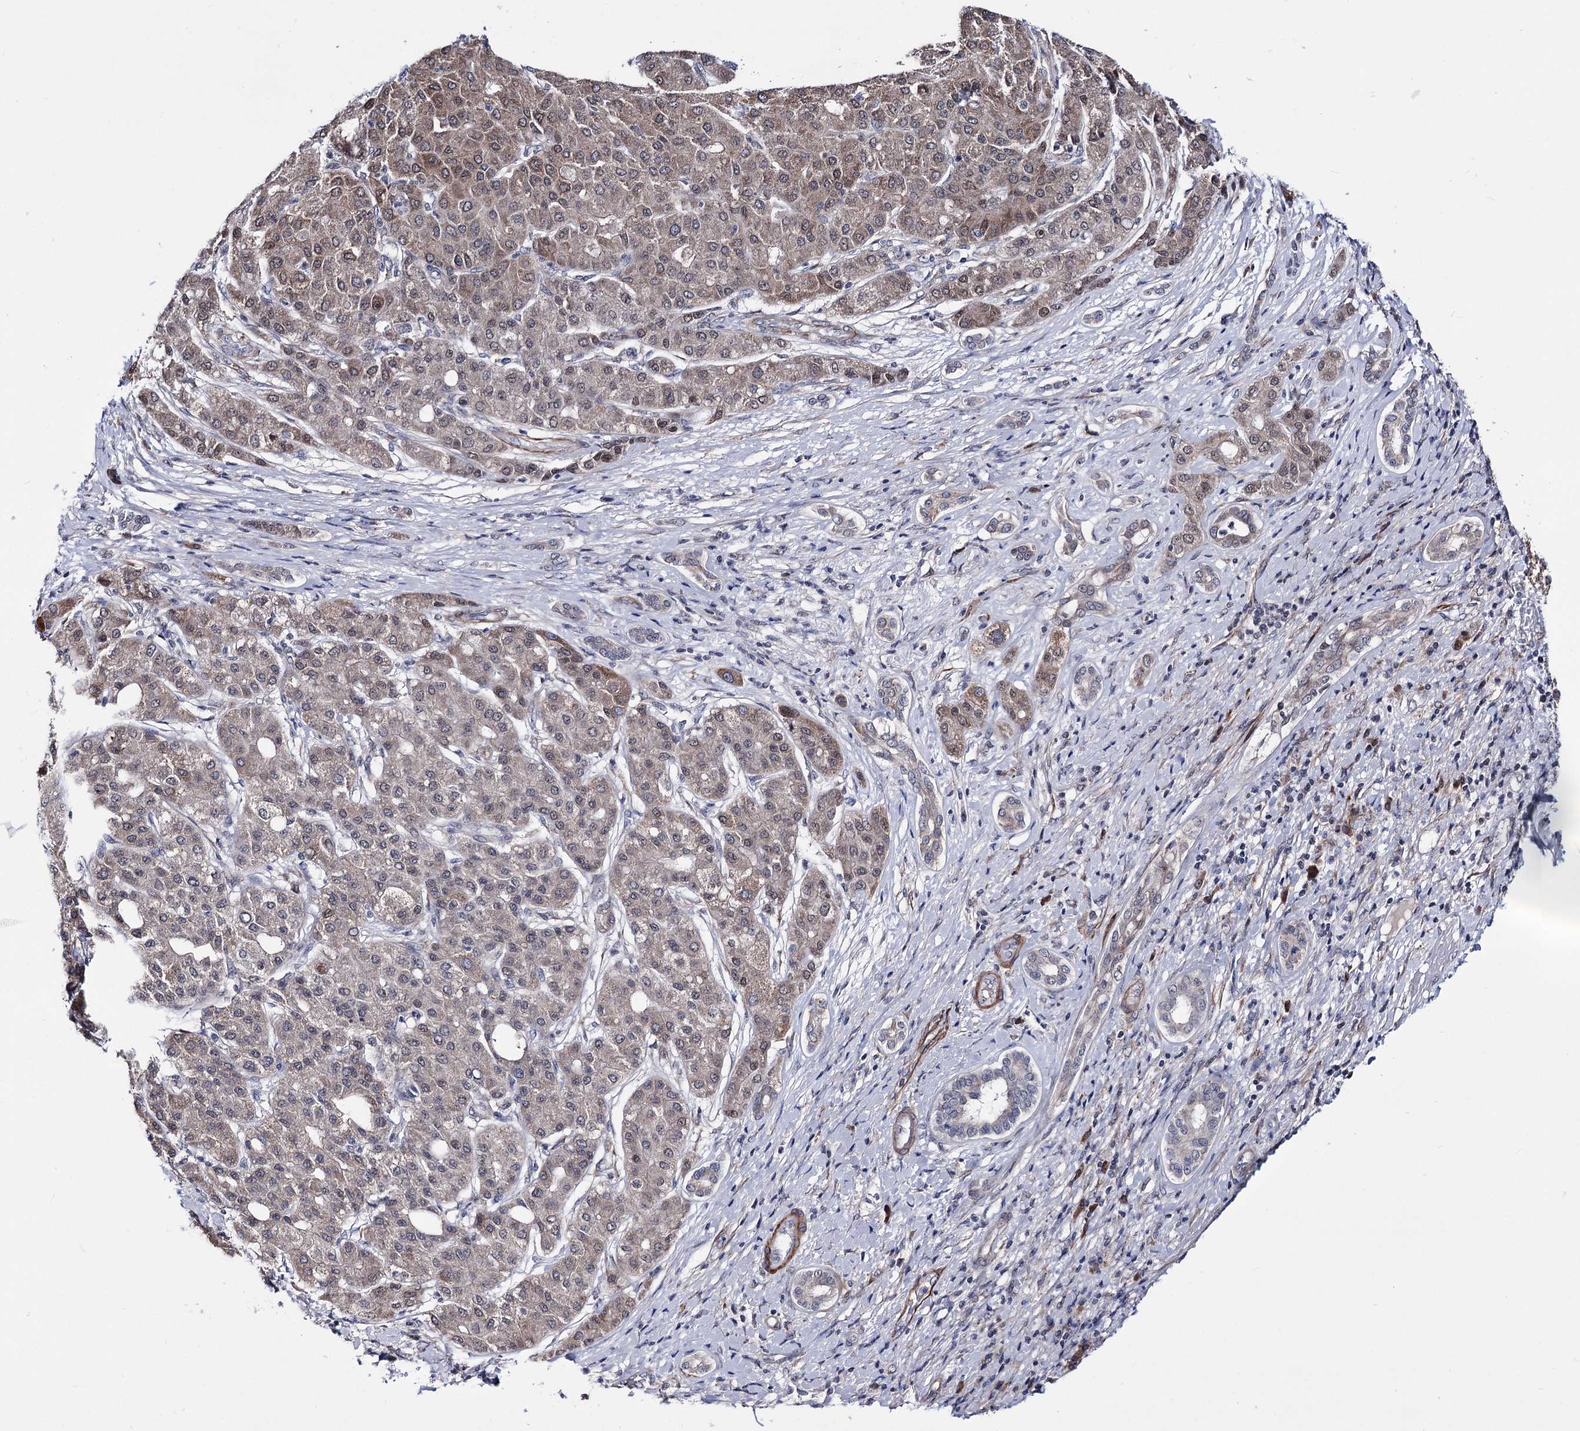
{"staining": {"intensity": "moderate", "quantity": ">75%", "location": "cytoplasmic/membranous,nuclear"}, "tissue": "liver cancer", "cell_type": "Tumor cells", "image_type": "cancer", "snomed": [{"axis": "morphology", "description": "Carcinoma, Hepatocellular, NOS"}, {"axis": "topography", "description": "Liver"}], "caption": "DAB immunohistochemical staining of human liver cancer (hepatocellular carcinoma) reveals moderate cytoplasmic/membranous and nuclear protein expression in approximately >75% of tumor cells.", "gene": "PPRC1", "patient": {"sex": "male", "age": 65}}